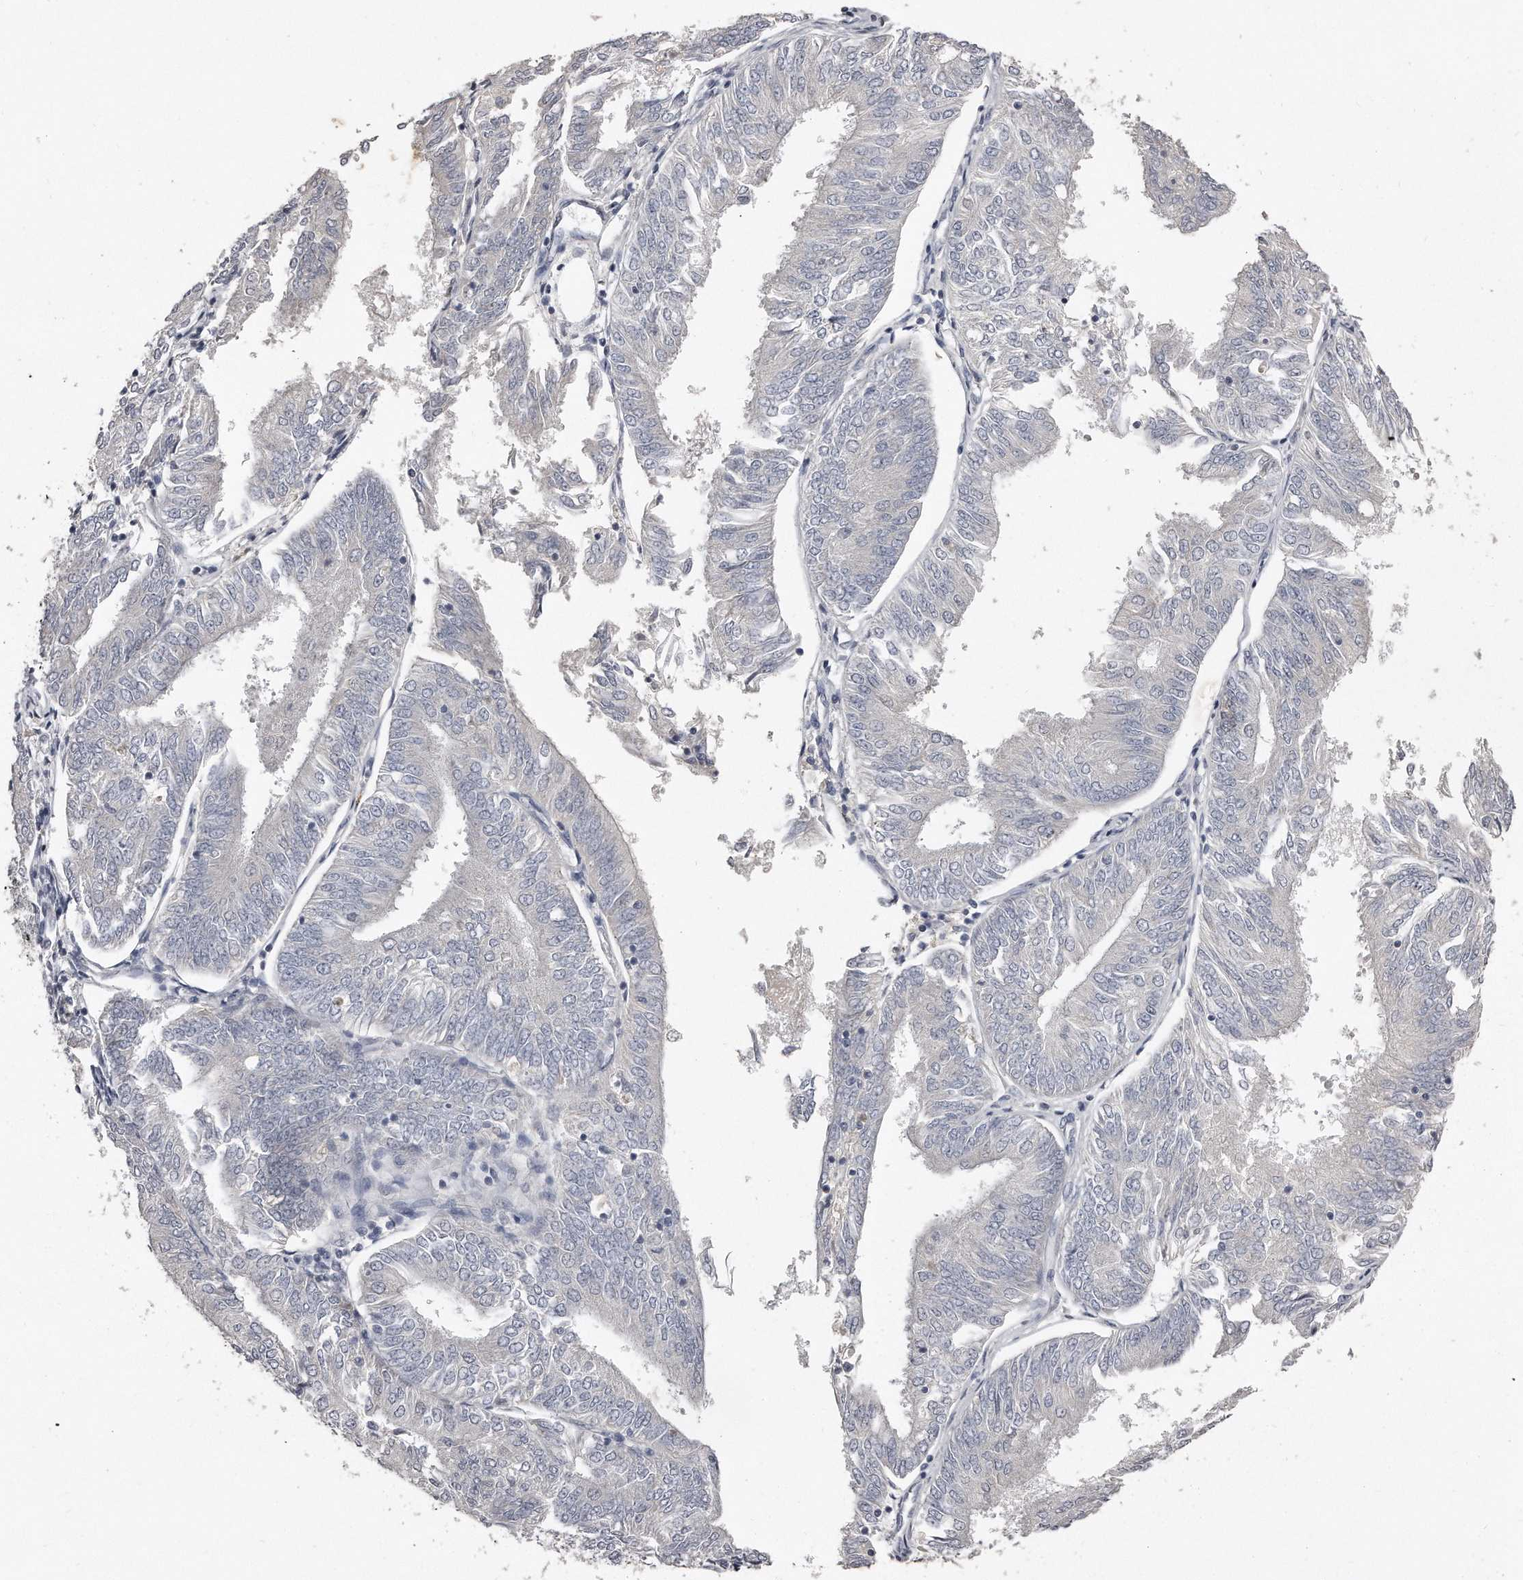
{"staining": {"intensity": "negative", "quantity": "none", "location": "none"}, "tissue": "endometrial cancer", "cell_type": "Tumor cells", "image_type": "cancer", "snomed": [{"axis": "morphology", "description": "Adenocarcinoma, NOS"}, {"axis": "topography", "description": "Endometrium"}], "caption": "This is an immunohistochemistry micrograph of human endometrial adenocarcinoma. There is no positivity in tumor cells.", "gene": "LMOD1", "patient": {"sex": "female", "age": 58}}